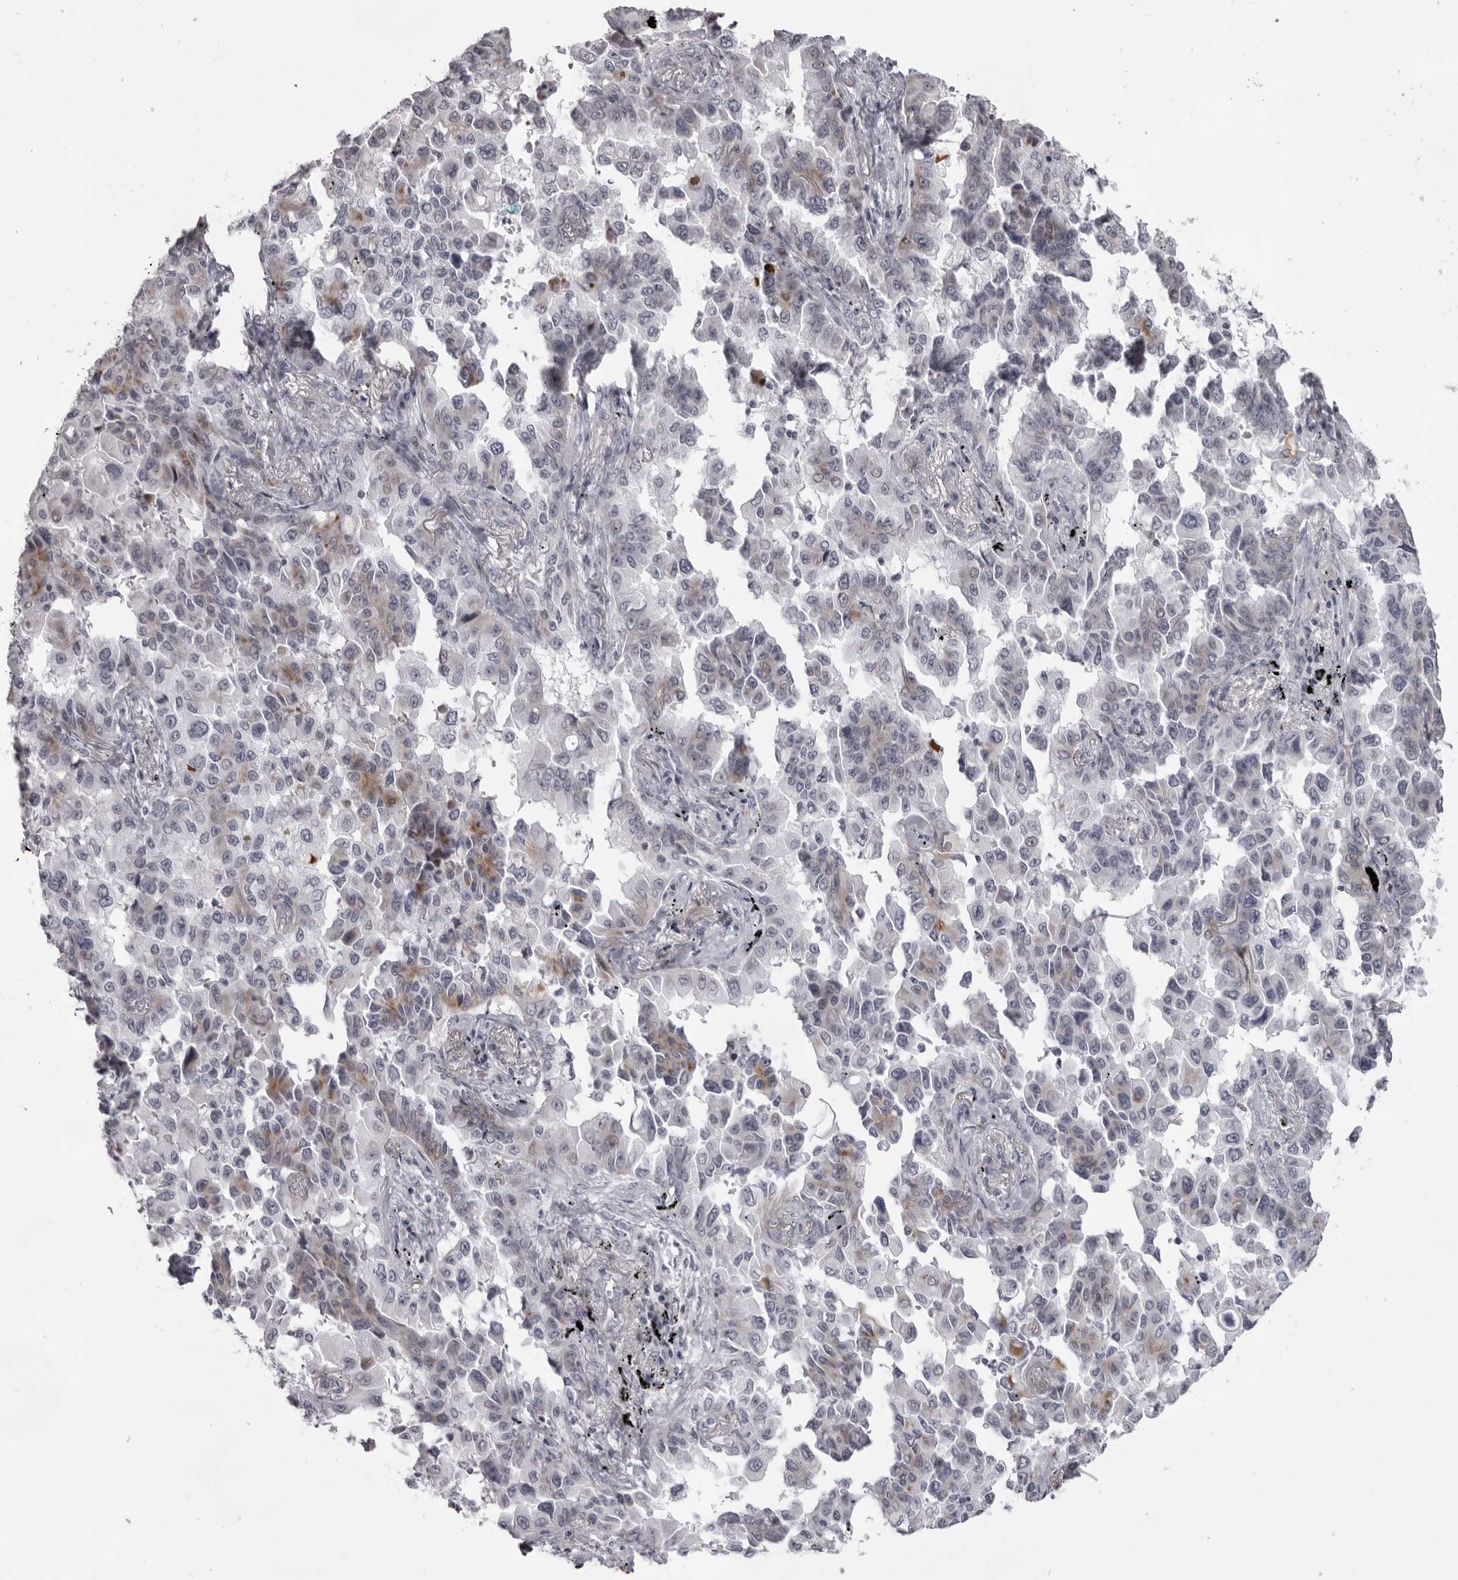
{"staining": {"intensity": "moderate", "quantity": "<25%", "location": "cytoplasmic/membranous"}, "tissue": "lung cancer", "cell_type": "Tumor cells", "image_type": "cancer", "snomed": [{"axis": "morphology", "description": "Adenocarcinoma, NOS"}, {"axis": "topography", "description": "Lung"}], "caption": "A brown stain highlights moderate cytoplasmic/membranous staining of a protein in lung adenocarcinoma tumor cells.", "gene": "NUDT18", "patient": {"sex": "female", "age": 67}}